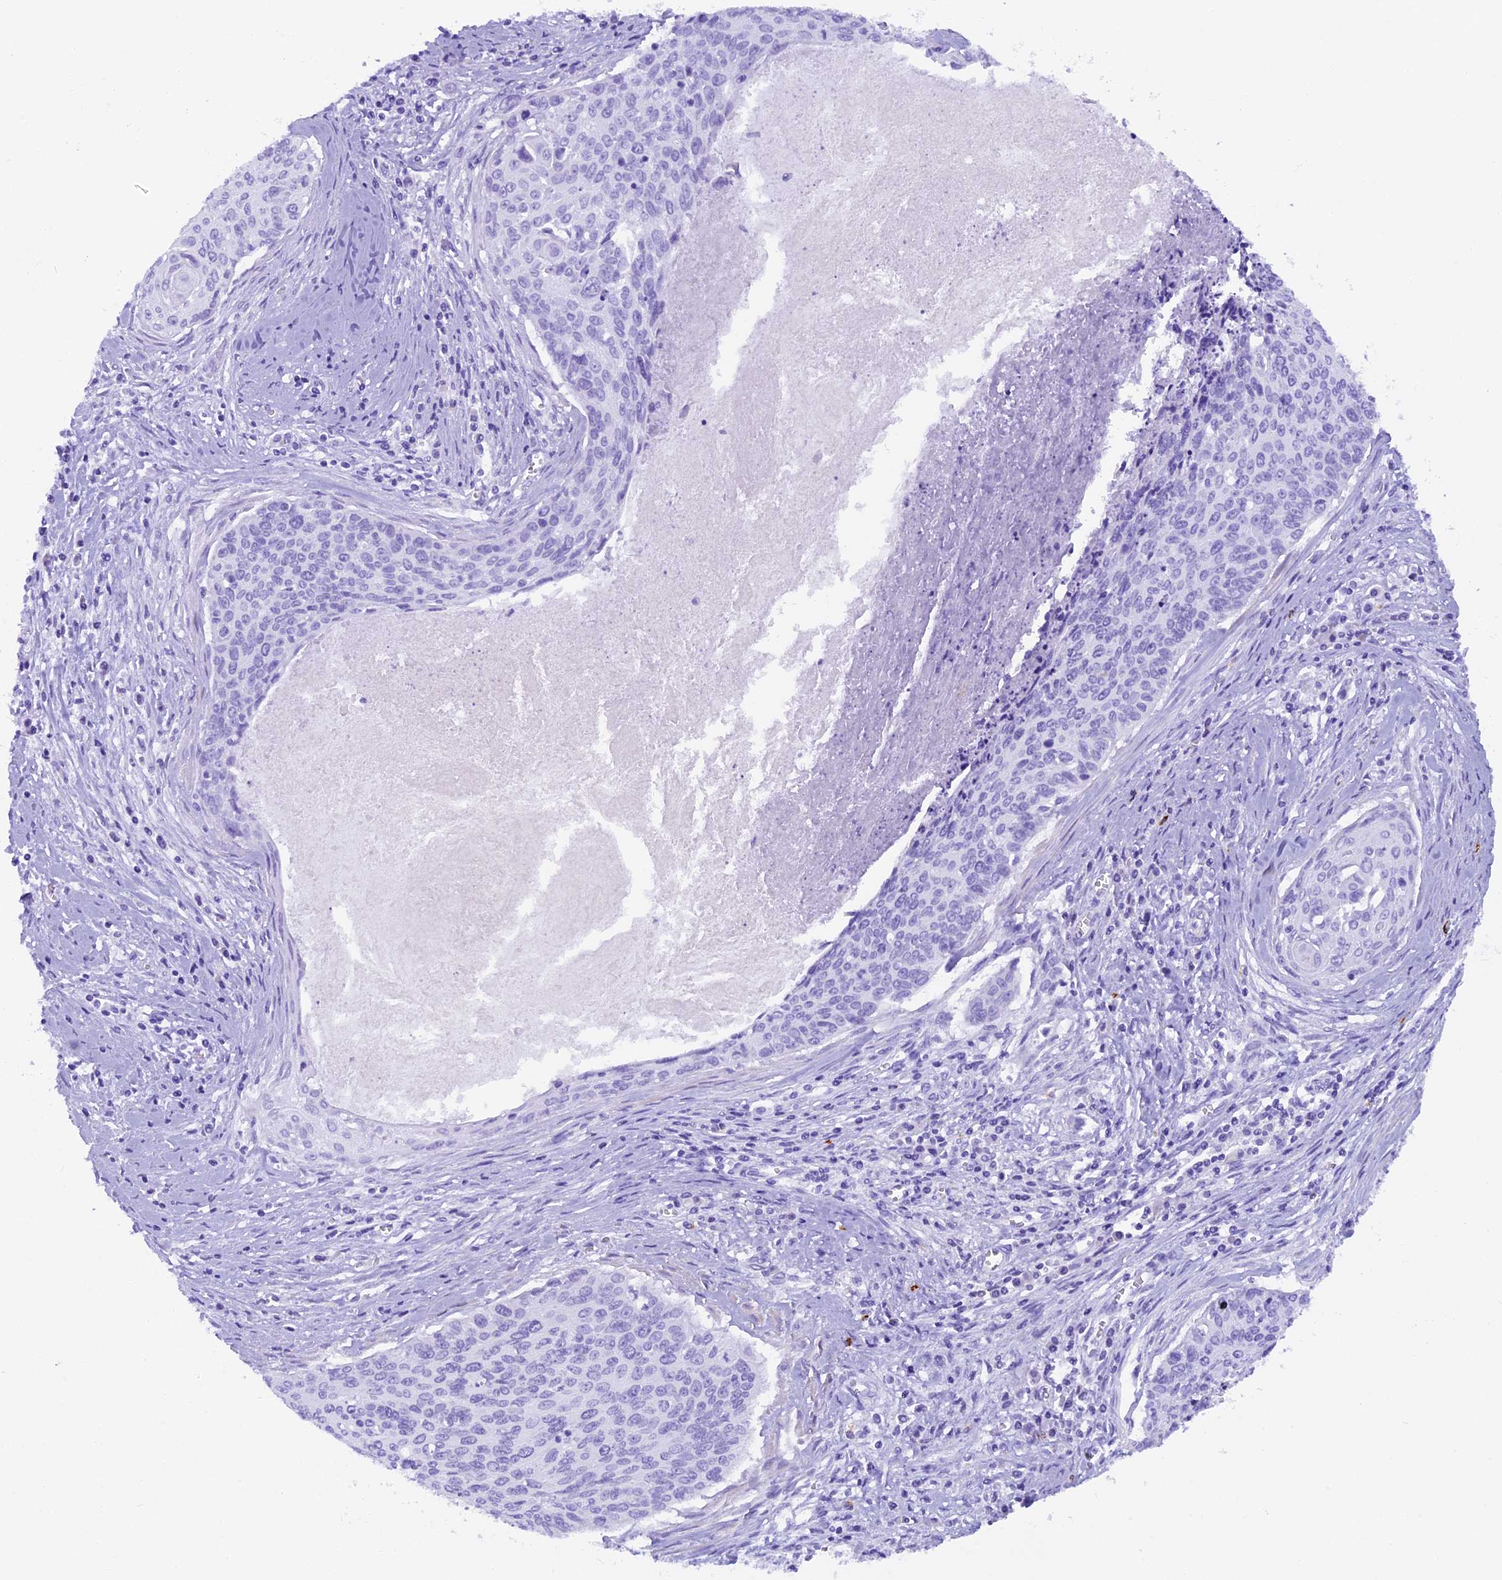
{"staining": {"intensity": "negative", "quantity": "none", "location": "none"}, "tissue": "cervical cancer", "cell_type": "Tumor cells", "image_type": "cancer", "snomed": [{"axis": "morphology", "description": "Squamous cell carcinoma, NOS"}, {"axis": "topography", "description": "Cervix"}], "caption": "Protein analysis of cervical cancer reveals no significant expression in tumor cells.", "gene": "RTTN", "patient": {"sex": "female", "age": 55}}